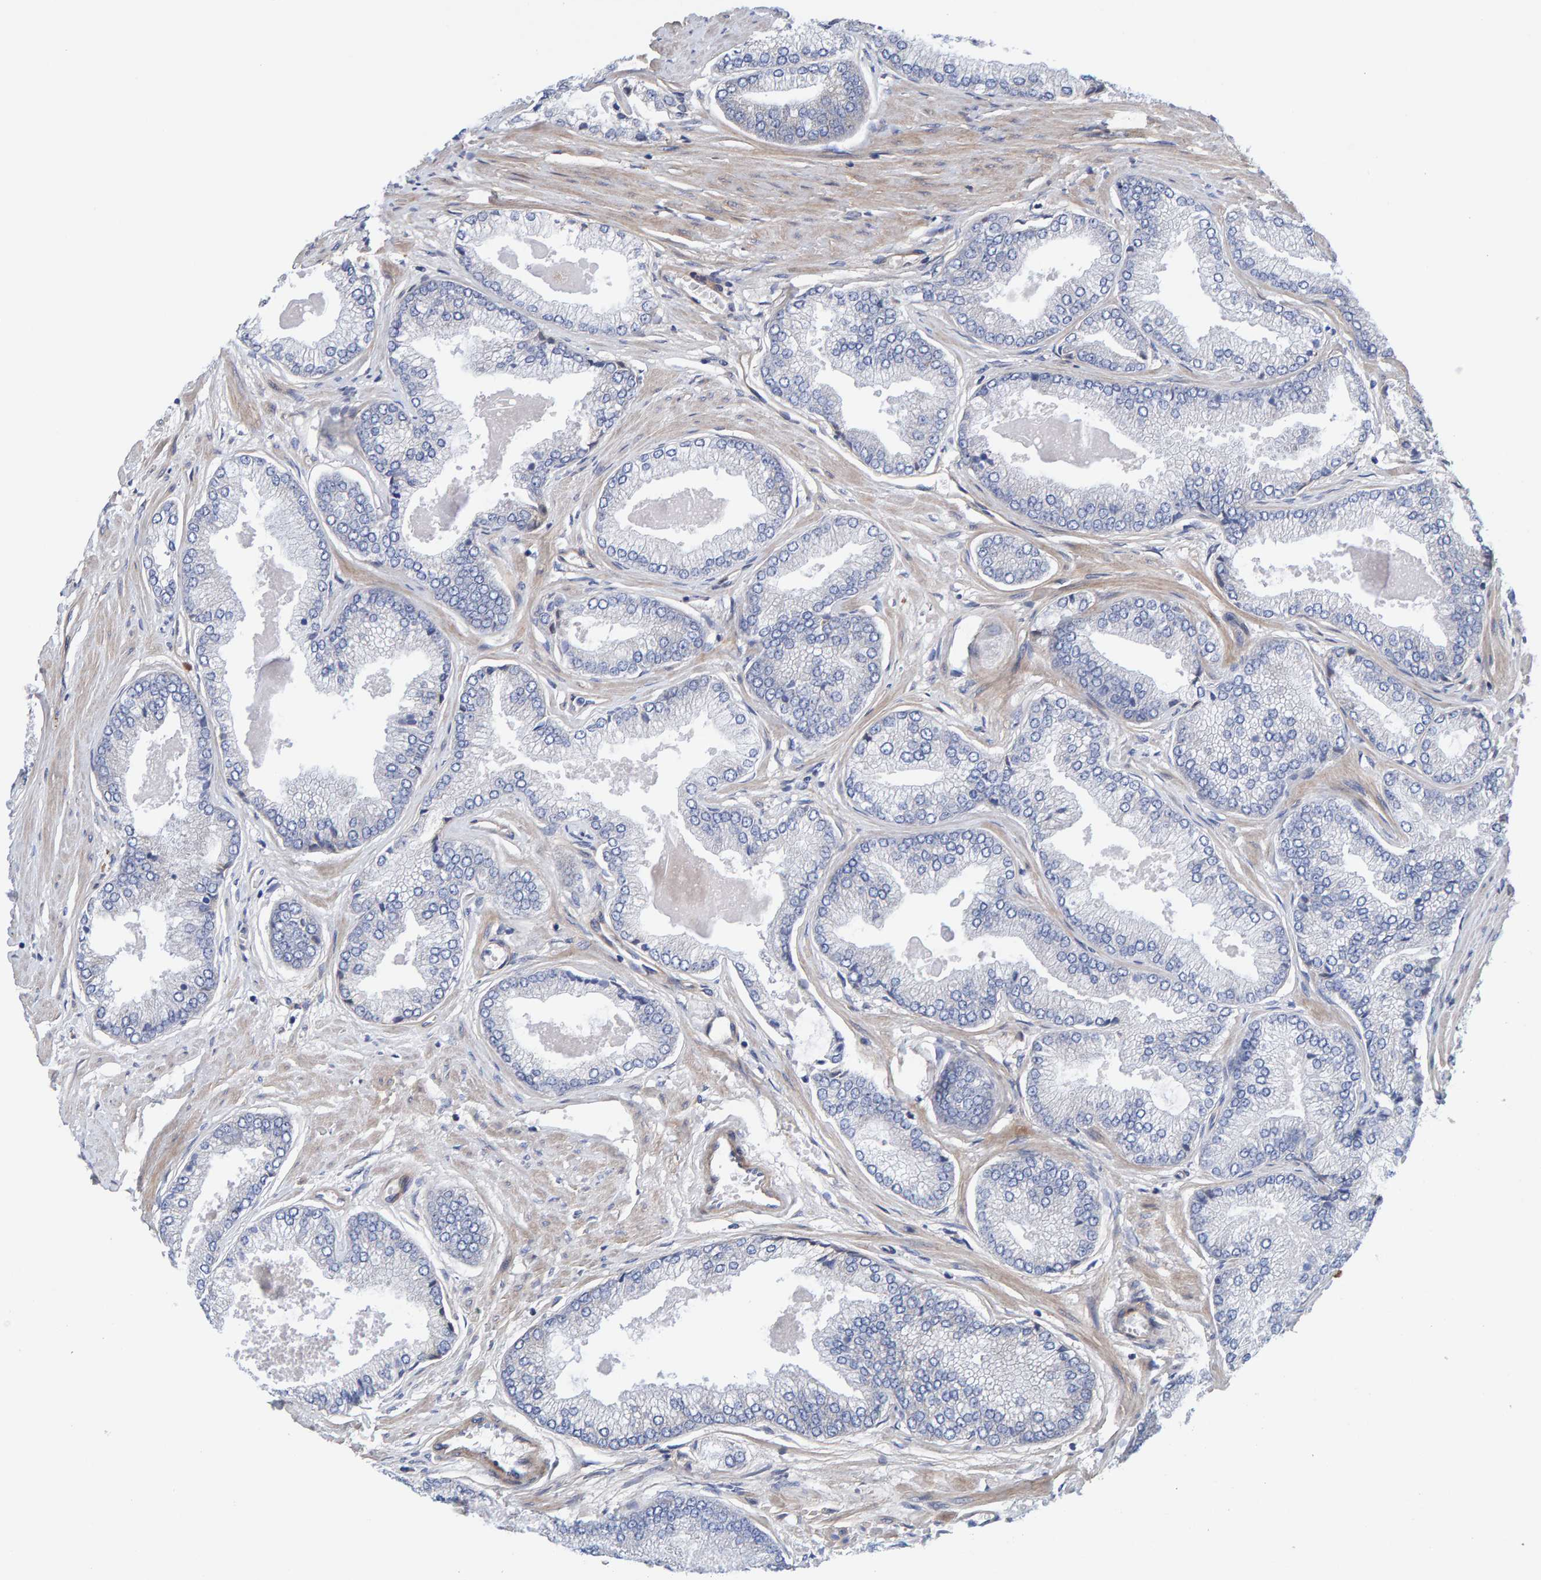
{"staining": {"intensity": "negative", "quantity": "none", "location": "none"}, "tissue": "prostate cancer", "cell_type": "Tumor cells", "image_type": "cancer", "snomed": [{"axis": "morphology", "description": "Adenocarcinoma, High grade"}, {"axis": "topography", "description": "Prostate"}], "caption": "Protein analysis of prostate cancer (adenocarcinoma (high-grade)) displays no significant positivity in tumor cells.", "gene": "CDK5RAP3", "patient": {"sex": "male", "age": 61}}